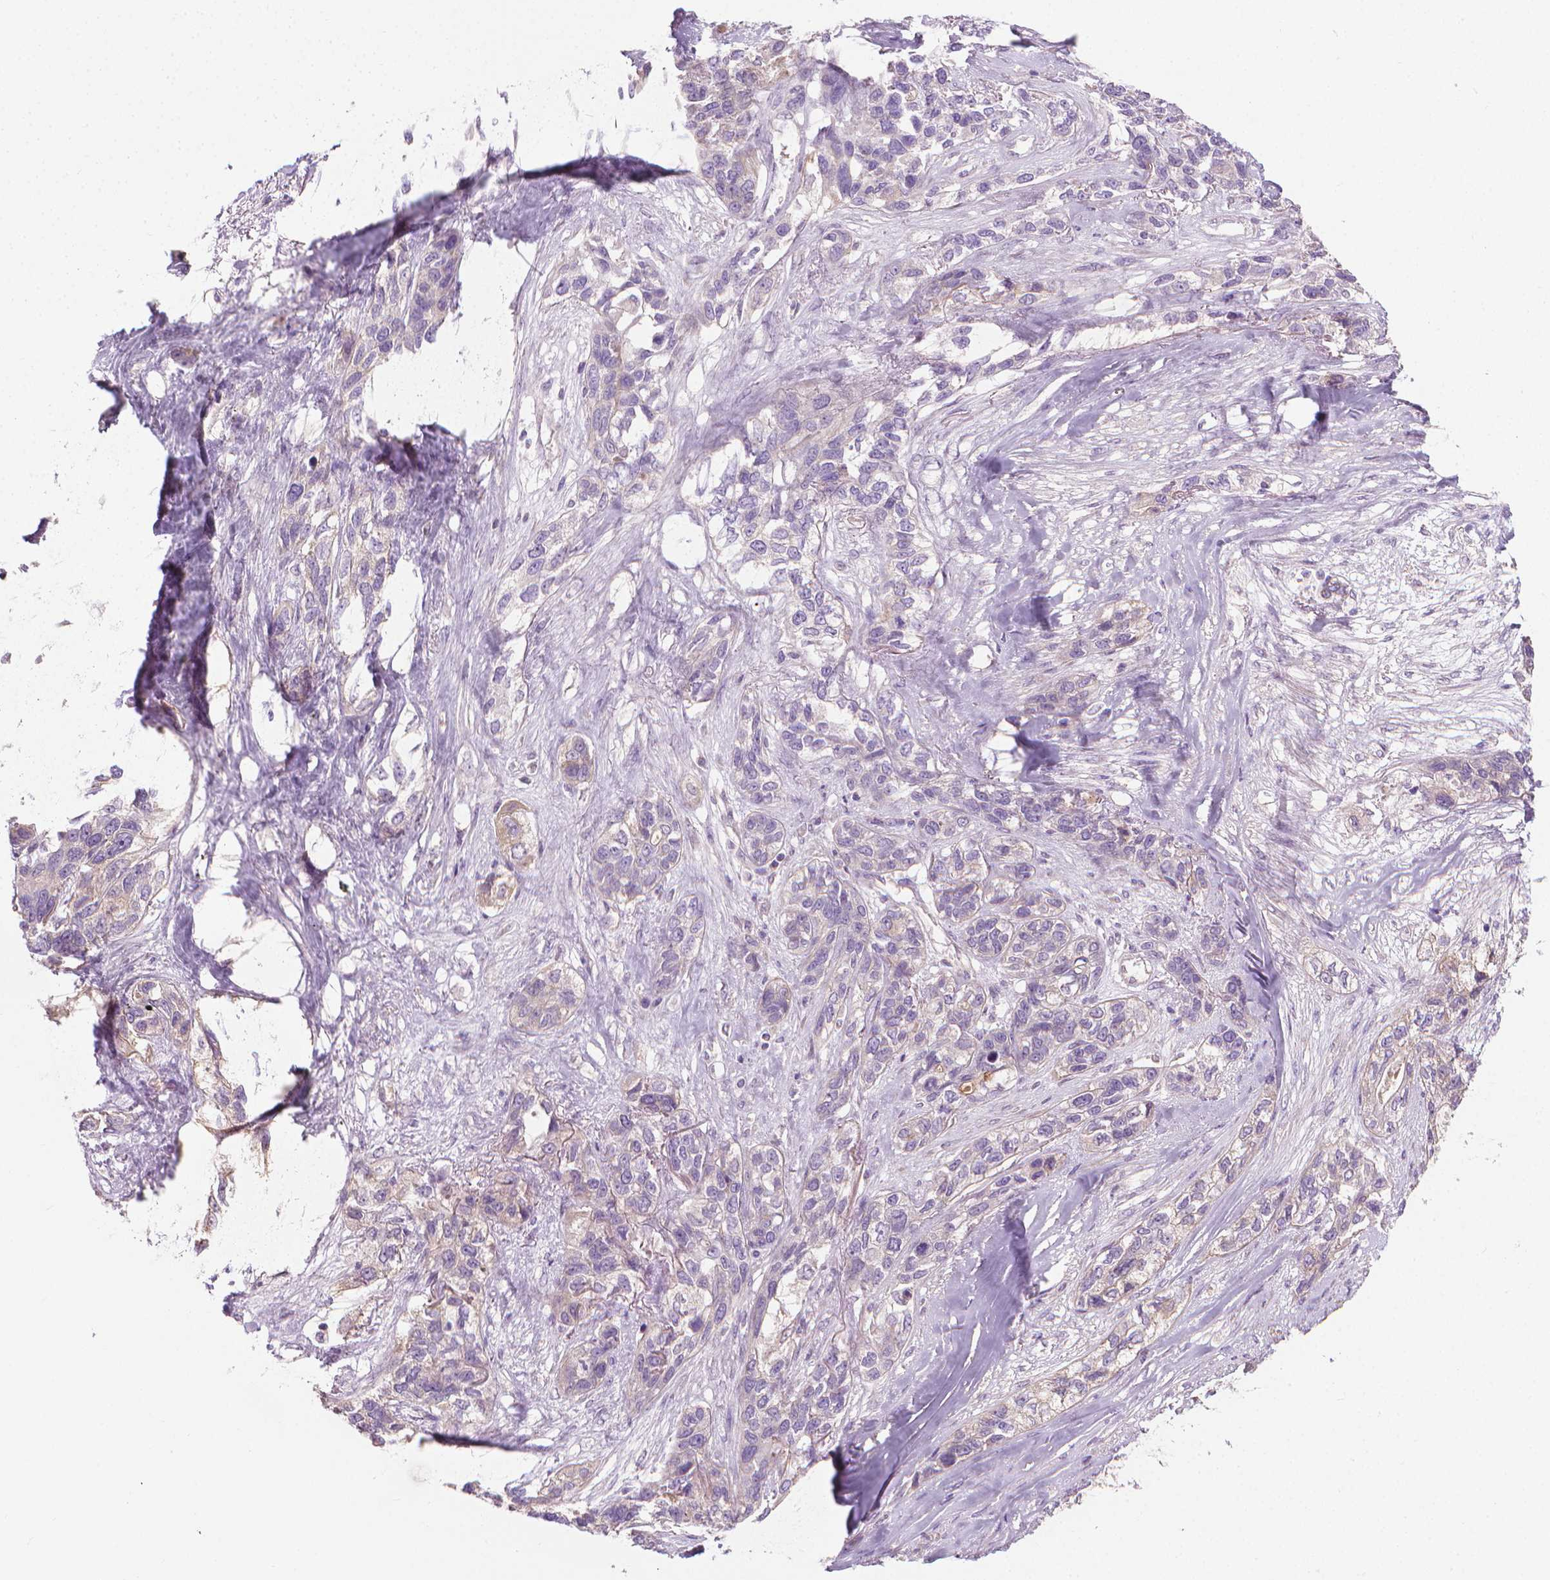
{"staining": {"intensity": "weak", "quantity": "<25%", "location": "cytoplasmic/membranous"}, "tissue": "lung cancer", "cell_type": "Tumor cells", "image_type": "cancer", "snomed": [{"axis": "morphology", "description": "Squamous cell carcinoma, NOS"}, {"axis": "topography", "description": "Lung"}], "caption": "Photomicrograph shows no significant protein staining in tumor cells of lung squamous cell carcinoma.", "gene": "RIIAD1", "patient": {"sex": "female", "age": 70}}